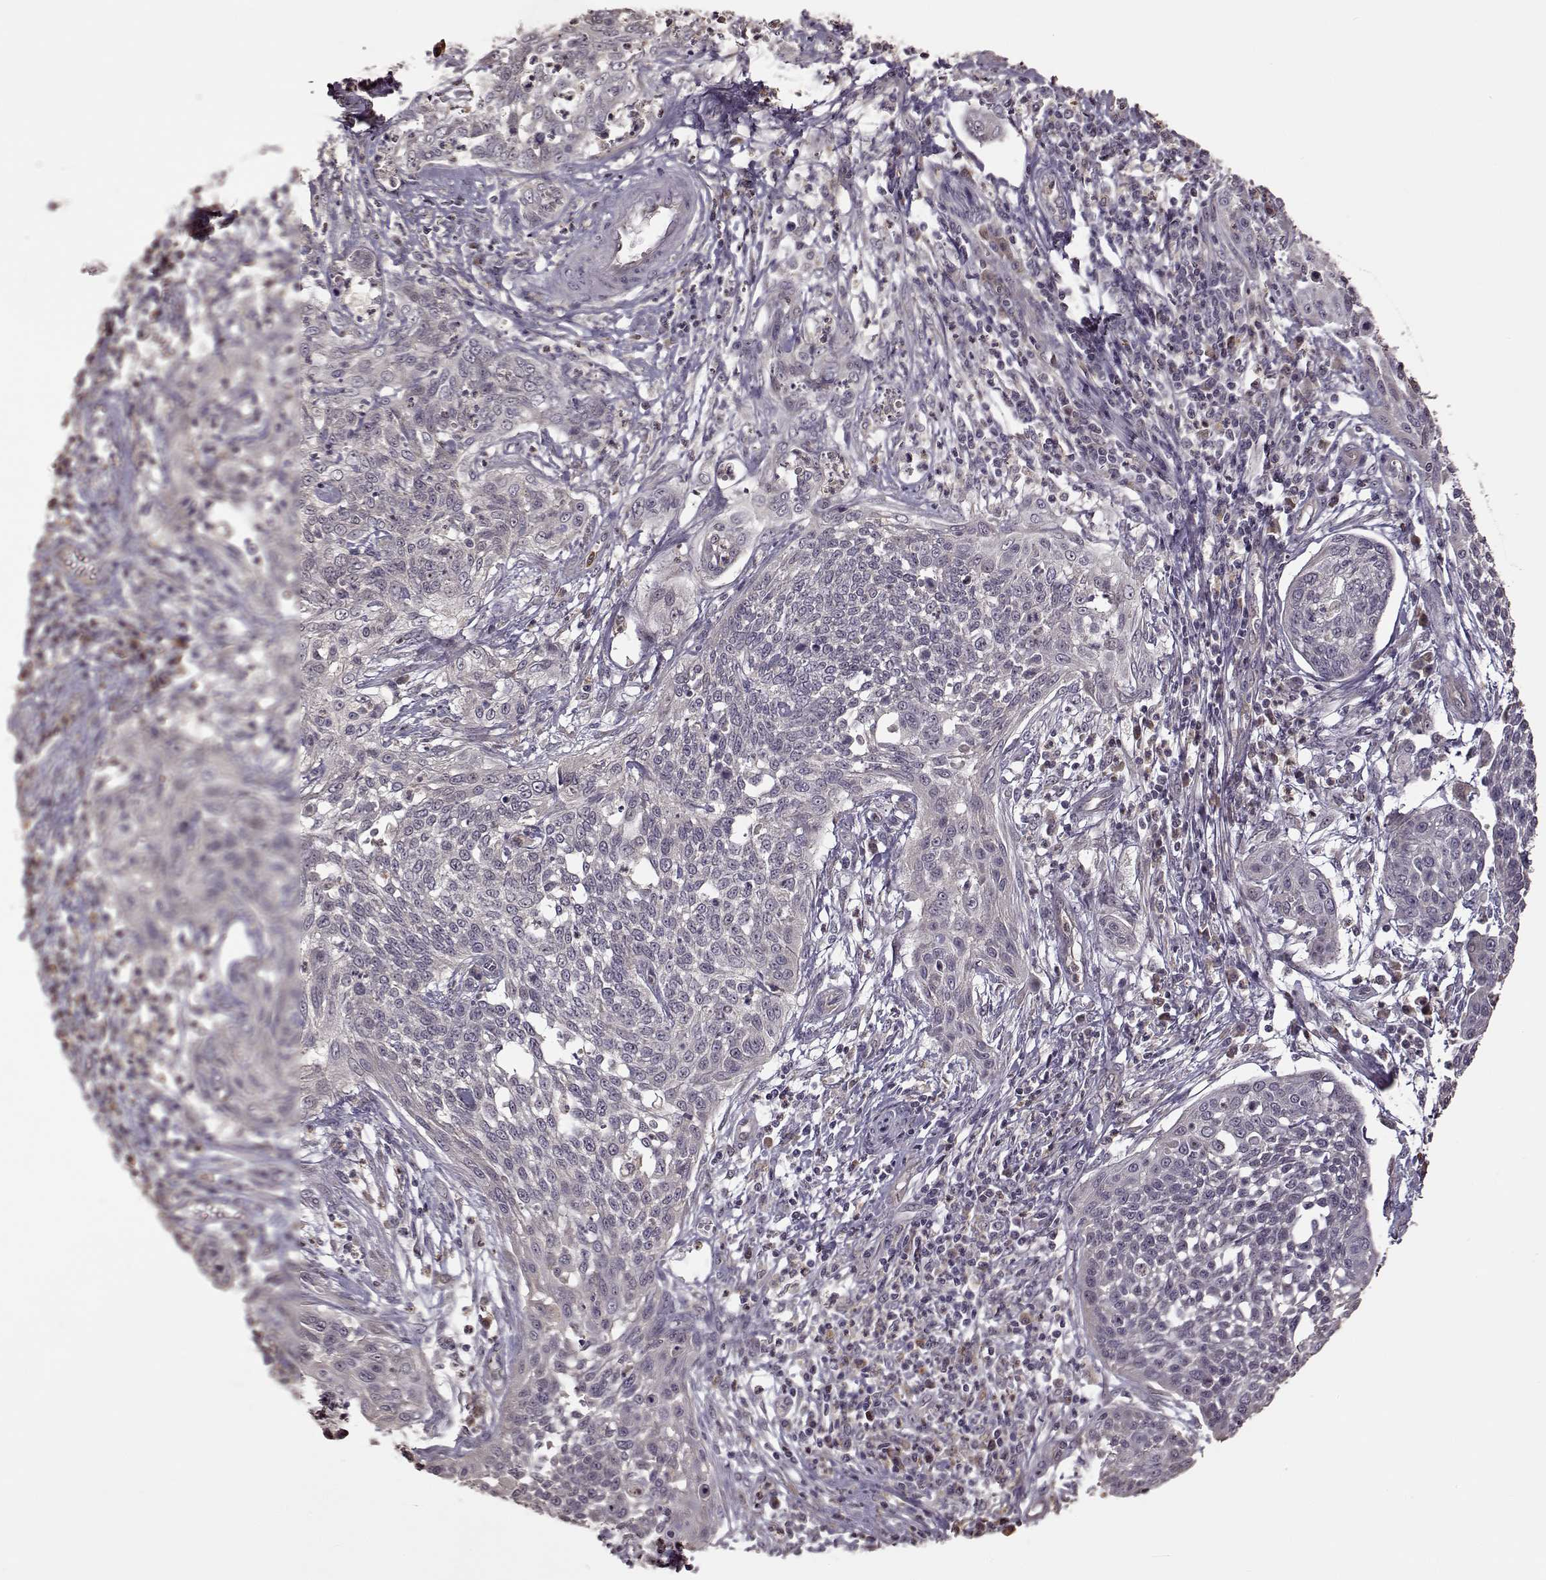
{"staining": {"intensity": "negative", "quantity": "none", "location": "none"}, "tissue": "cervical cancer", "cell_type": "Tumor cells", "image_type": "cancer", "snomed": [{"axis": "morphology", "description": "Squamous cell carcinoma, NOS"}, {"axis": "topography", "description": "Cervix"}], "caption": "This is an immunohistochemistry image of cervical cancer. There is no staining in tumor cells.", "gene": "CRB1", "patient": {"sex": "female", "age": 34}}